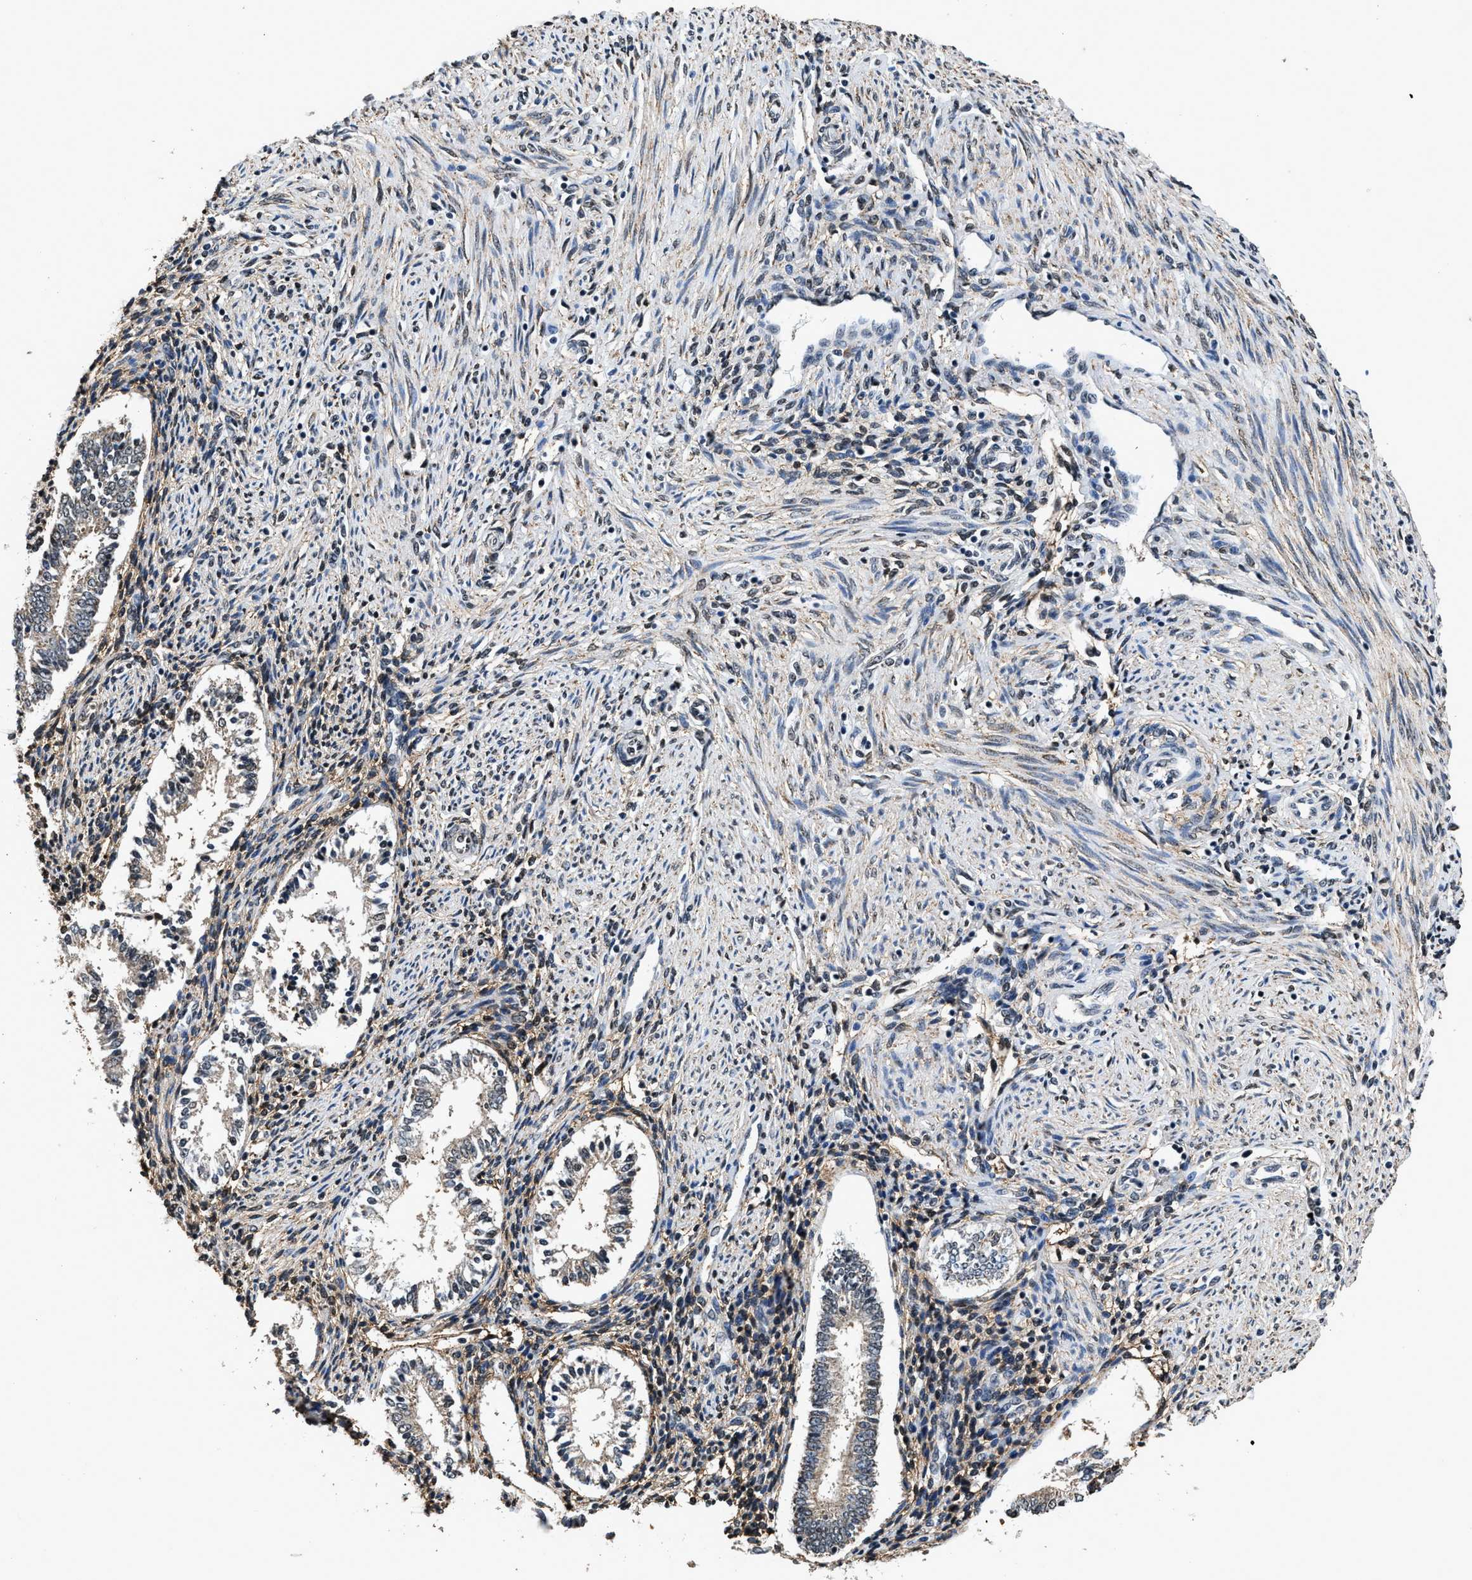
{"staining": {"intensity": "moderate", "quantity": "25%-75%", "location": "nuclear"}, "tissue": "endometrium", "cell_type": "Cells in endometrial stroma", "image_type": "normal", "snomed": [{"axis": "morphology", "description": "Normal tissue, NOS"}, {"axis": "topography", "description": "Endometrium"}], "caption": "Immunohistochemical staining of normal endometrium exhibits moderate nuclear protein staining in about 25%-75% of cells in endometrial stroma.", "gene": "HNRNPF", "patient": {"sex": "female", "age": 42}}